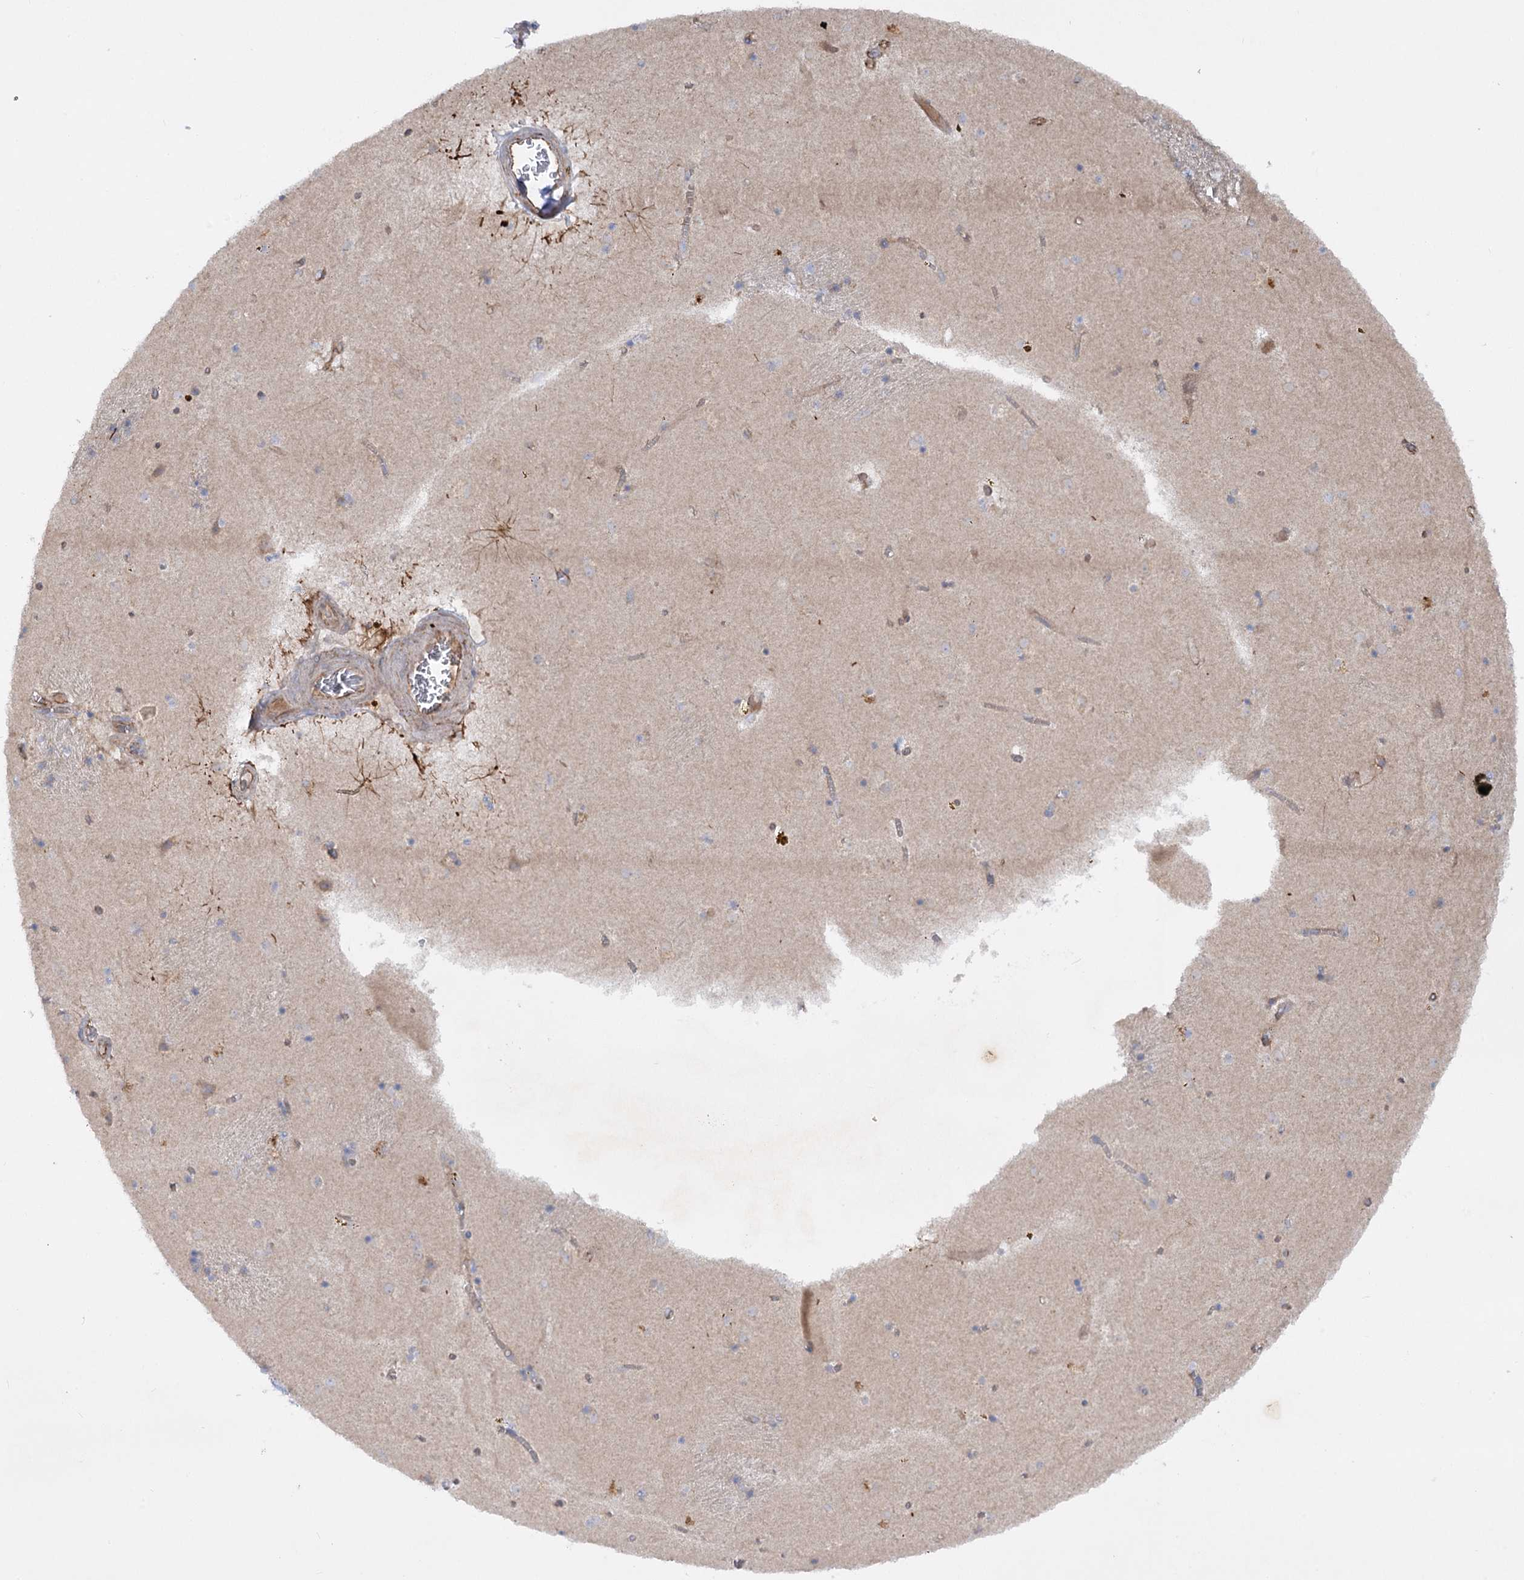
{"staining": {"intensity": "negative", "quantity": "none", "location": "none"}, "tissue": "caudate", "cell_type": "Glial cells", "image_type": "normal", "snomed": [{"axis": "morphology", "description": "Normal tissue, NOS"}, {"axis": "topography", "description": "Lateral ventricle wall"}], "caption": "This is a histopathology image of immunohistochemistry (IHC) staining of normal caudate, which shows no expression in glial cells.", "gene": "KIAA0825", "patient": {"sex": "male", "age": 70}}